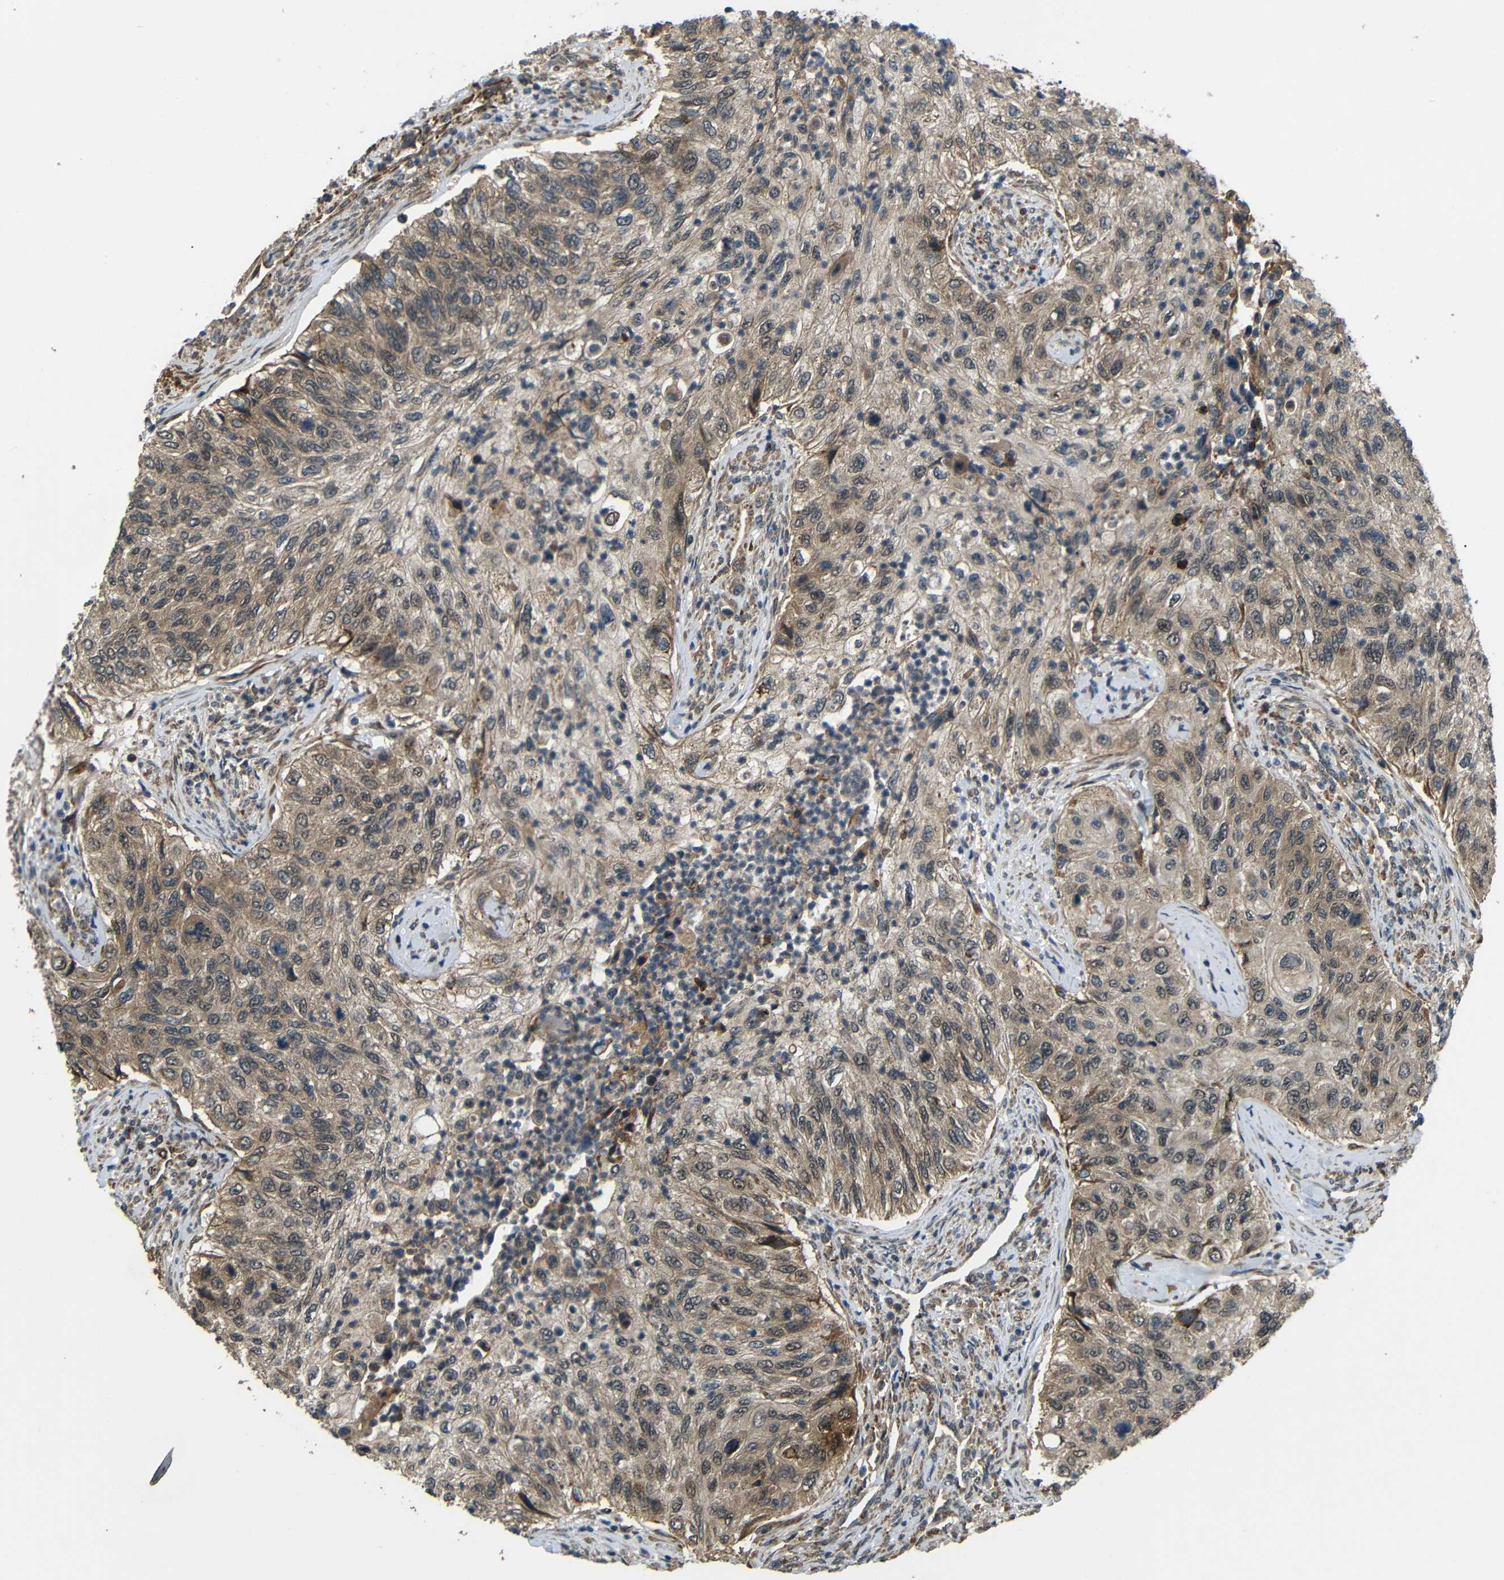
{"staining": {"intensity": "weak", "quantity": ">75%", "location": "cytoplasmic/membranous"}, "tissue": "urothelial cancer", "cell_type": "Tumor cells", "image_type": "cancer", "snomed": [{"axis": "morphology", "description": "Urothelial carcinoma, High grade"}, {"axis": "topography", "description": "Urinary bladder"}], "caption": "Urothelial cancer tissue displays weak cytoplasmic/membranous expression in about >75% of tumor cells, visualized by immunohistochemistry.", "gene": "EPHB2", "patient": {"sex": "female", "age": 60}}